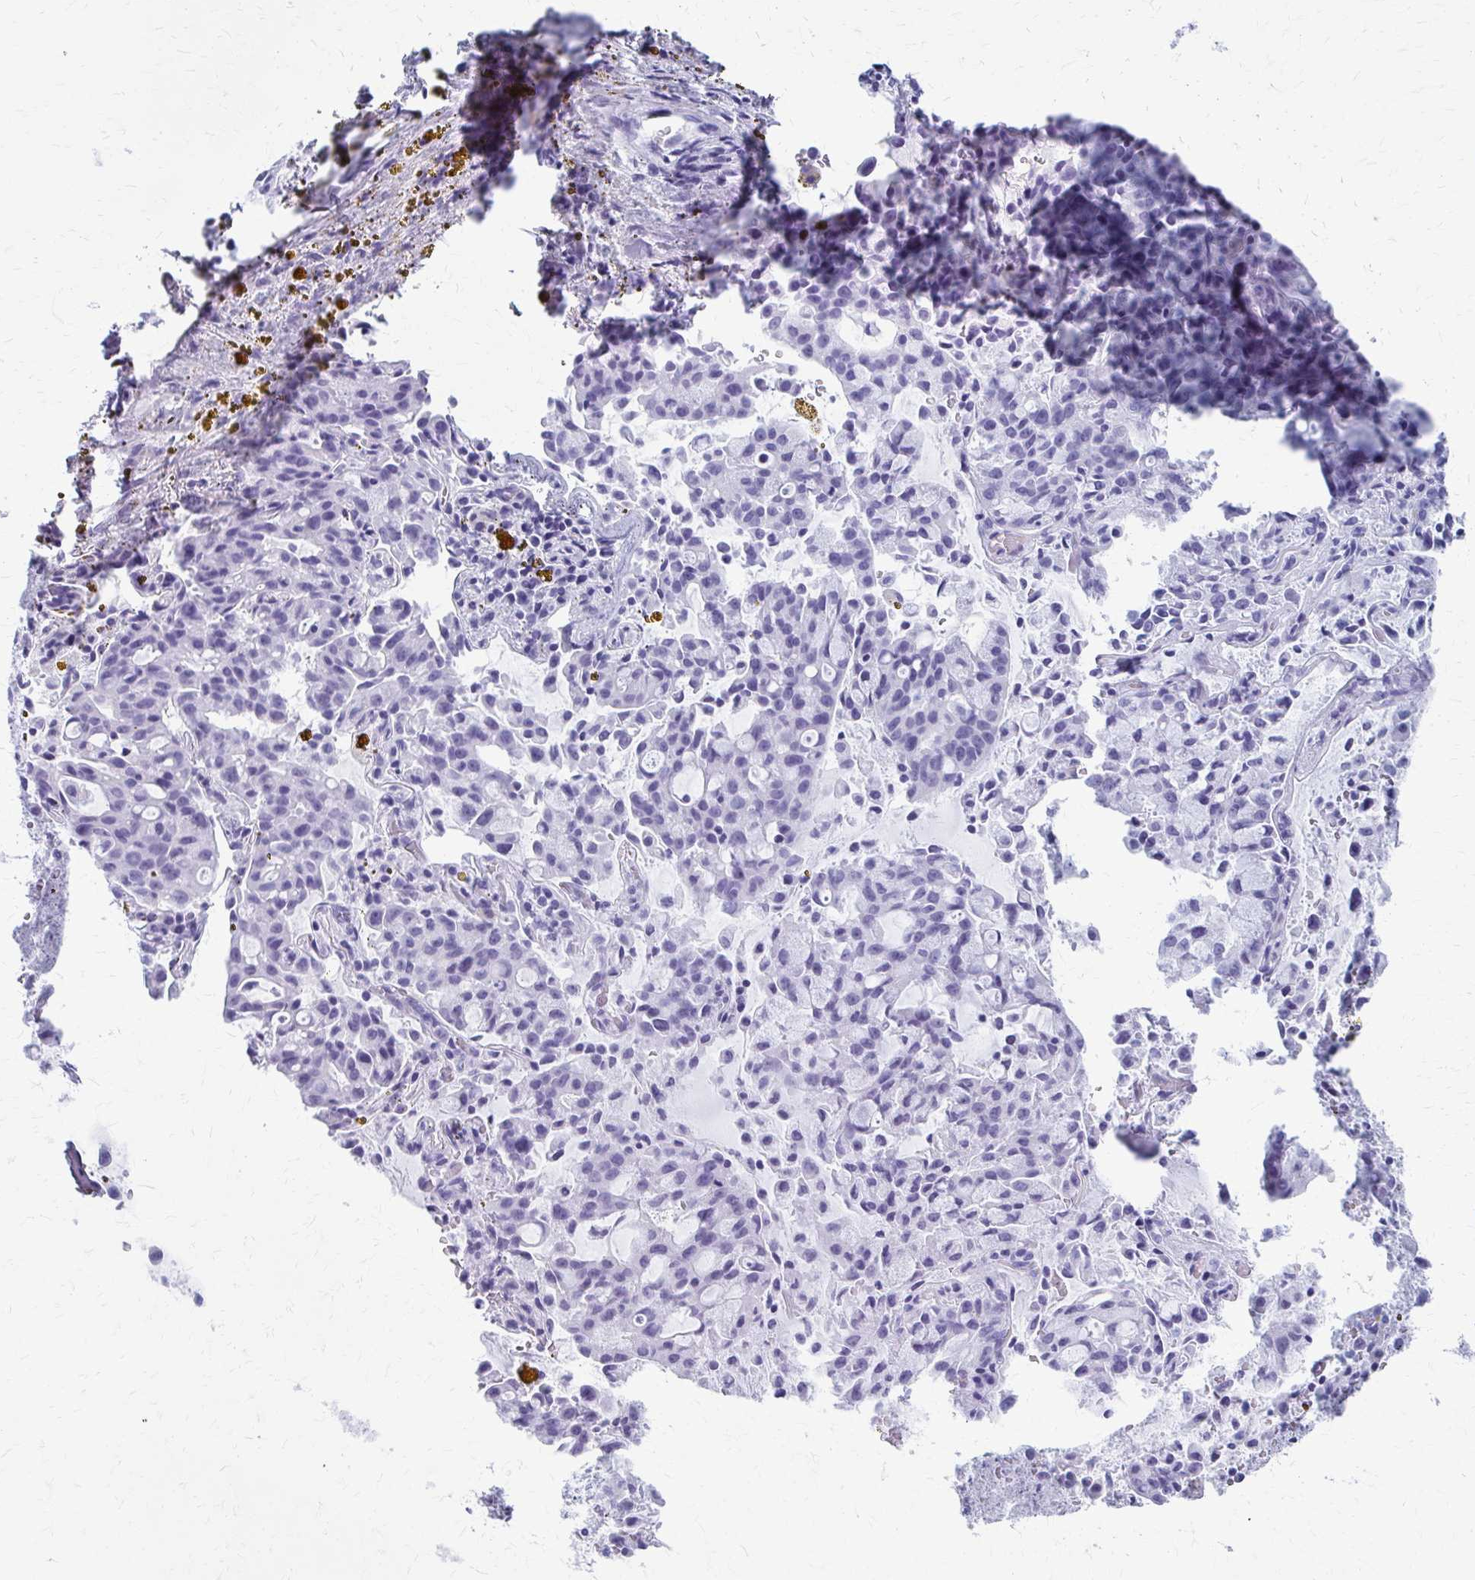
{"staining": {"intensity": "negative", "quantity": "none", "location": "none"}, "tissue": "lung cancer", "cell_type": "Tumor cells", "image_type": "cancer", "snomed": [{"axis": "morphology", "description": "Adenocarcinoma, NOS"}, {"axis": "topography", "description": "Lung"}], "caption": "DAB immunohistochemical staining of human lung adenocarcinoma exhibits no significant staining in tumor cells. (DAB (3,3'-diaminobenzidine) immunohistochemistry, high magnification).", "gene": "CELF5", "patient": {"sex": "female", "age": 44}}